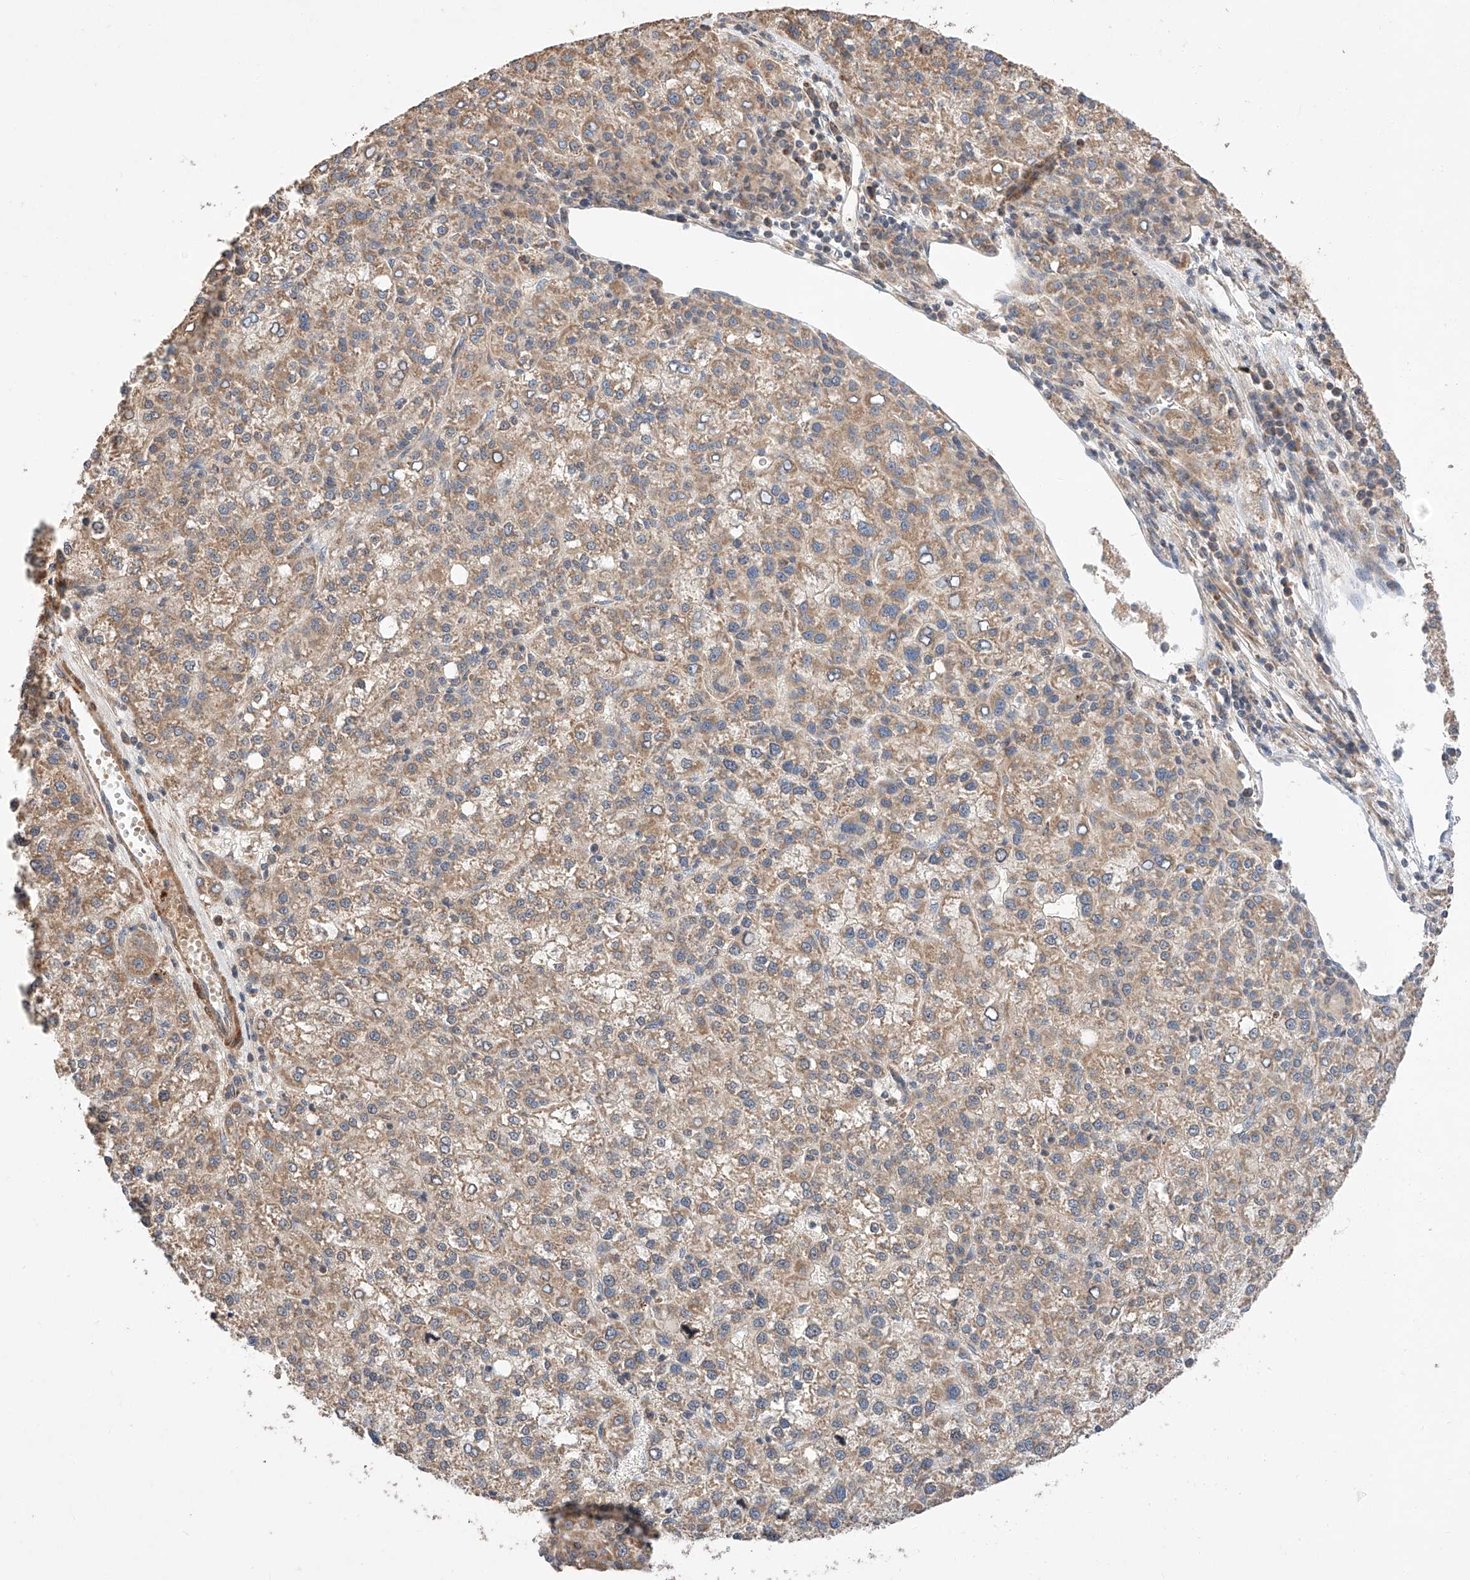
{"staining": {"intensity": "weak", "quantity": ">75%", "location": "cytoplasmic/membranous"}, "tissue": "liver cancer", "cell_type": "Tumor cells", "image_type": "cancer", "snomed": [{"axis": "morphology", "description": "Carcinoma, Hepatocellular, NOS"}, {"axis": "topography", "description": "Liver"}], "caption": "Protein expression analysis of liver cancer shows weak cytoplasmic/membranous expression in approximately >75% of tumor cells.", "gene": "RAB23", "patient": {"sex": "female", "age": 58}}